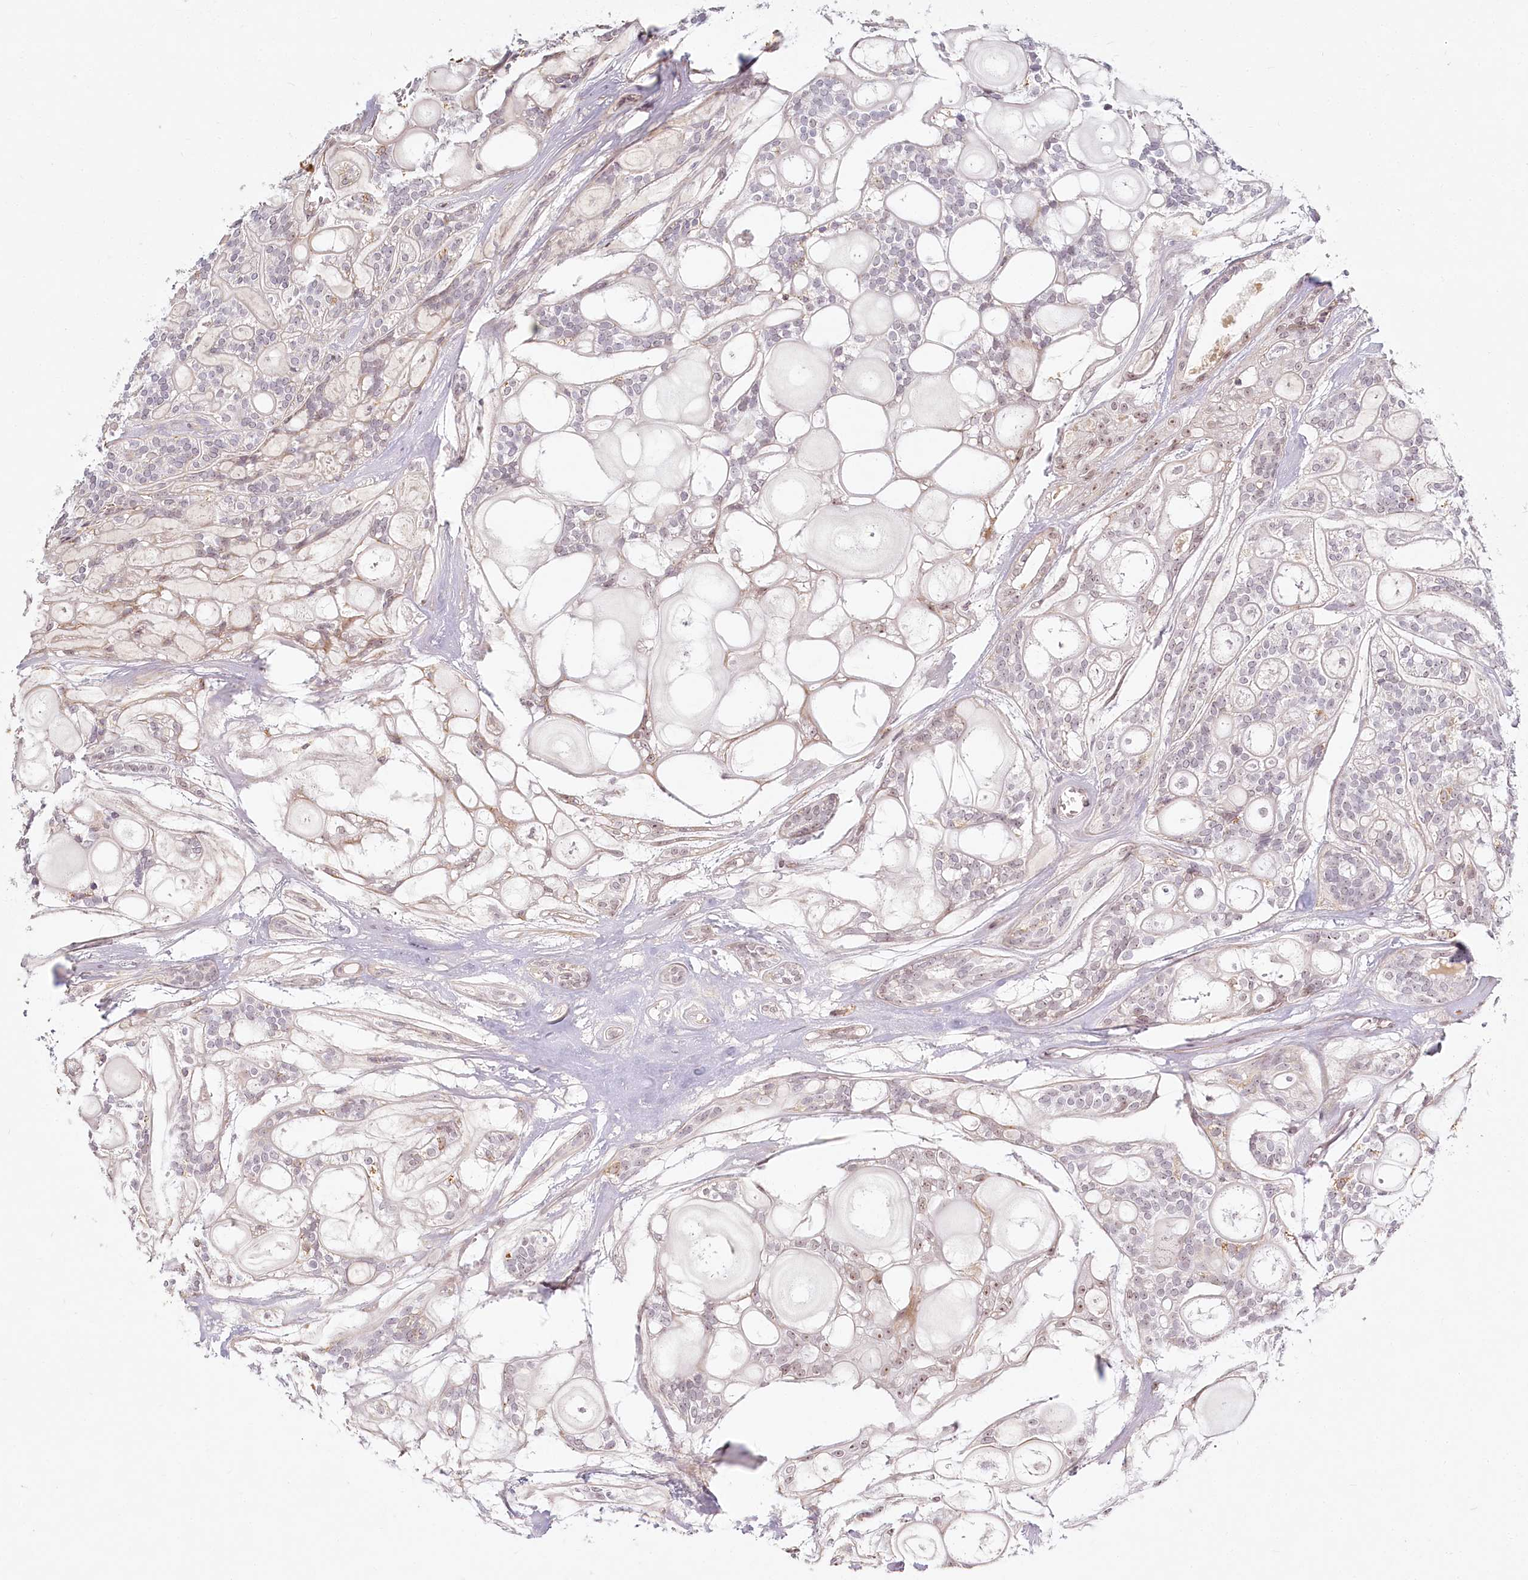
{"staining": {"intensity": "weak", "quantity": "25%-75%", "location": "nuclear"}, "tissue": "head and neck cancer", "cell_type": "Tumor cells", "image_type": "cancer", "snomed": [{"axis": "morphology", "description": "Adenocarcinoma, NOS"}, {"axis": "topography", "description": "Head-Neck"}], "caption": "The image shows a brown stain indicating the presence of a protein in the nuclear of tumor cells in head and neck cancer.", "gene": "EXOSC7", "patient": {"sex": "male", "age": 66}}